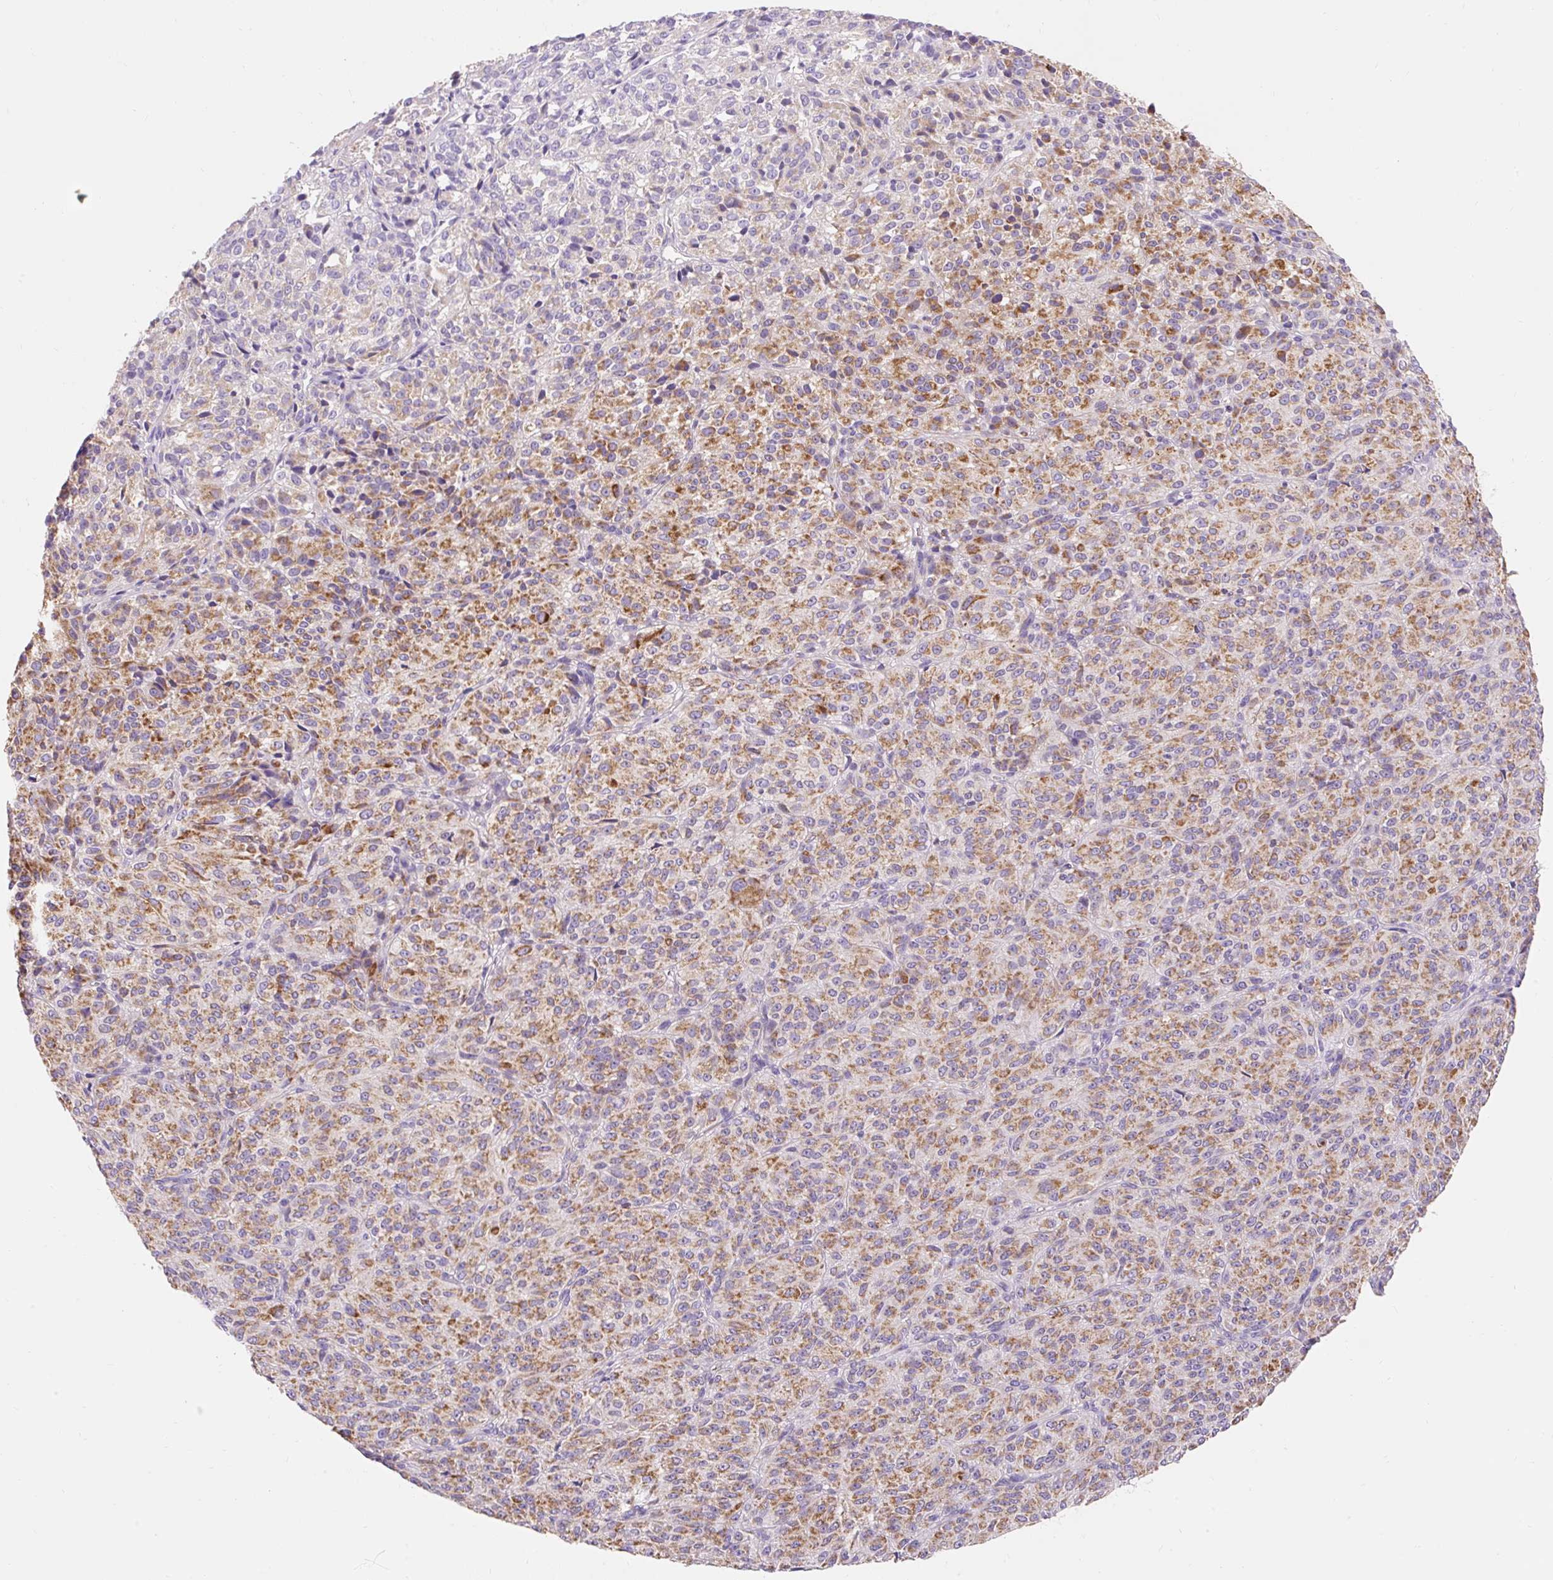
{"staining": {"intensity": "moderate", "quantity": ">75%", "location": "cytoplasmic/membranous"}, "tissue": "melanoma", "cell_type": "Tumor cells", "image_type": "cancer", "snomed": [{"axis": "morphology", "description": "Malignant melanoma, Metastatic site"}, {"axis": "topography", "description": "Brain"}], "caption": "Protein staining of melanoma tissue exhibits moderate cytoplasmic/membranous staining in approximately >75% of tumor cells.", "gene": "PMAIP1", "patient": {"sex": "female", "age": 56}}